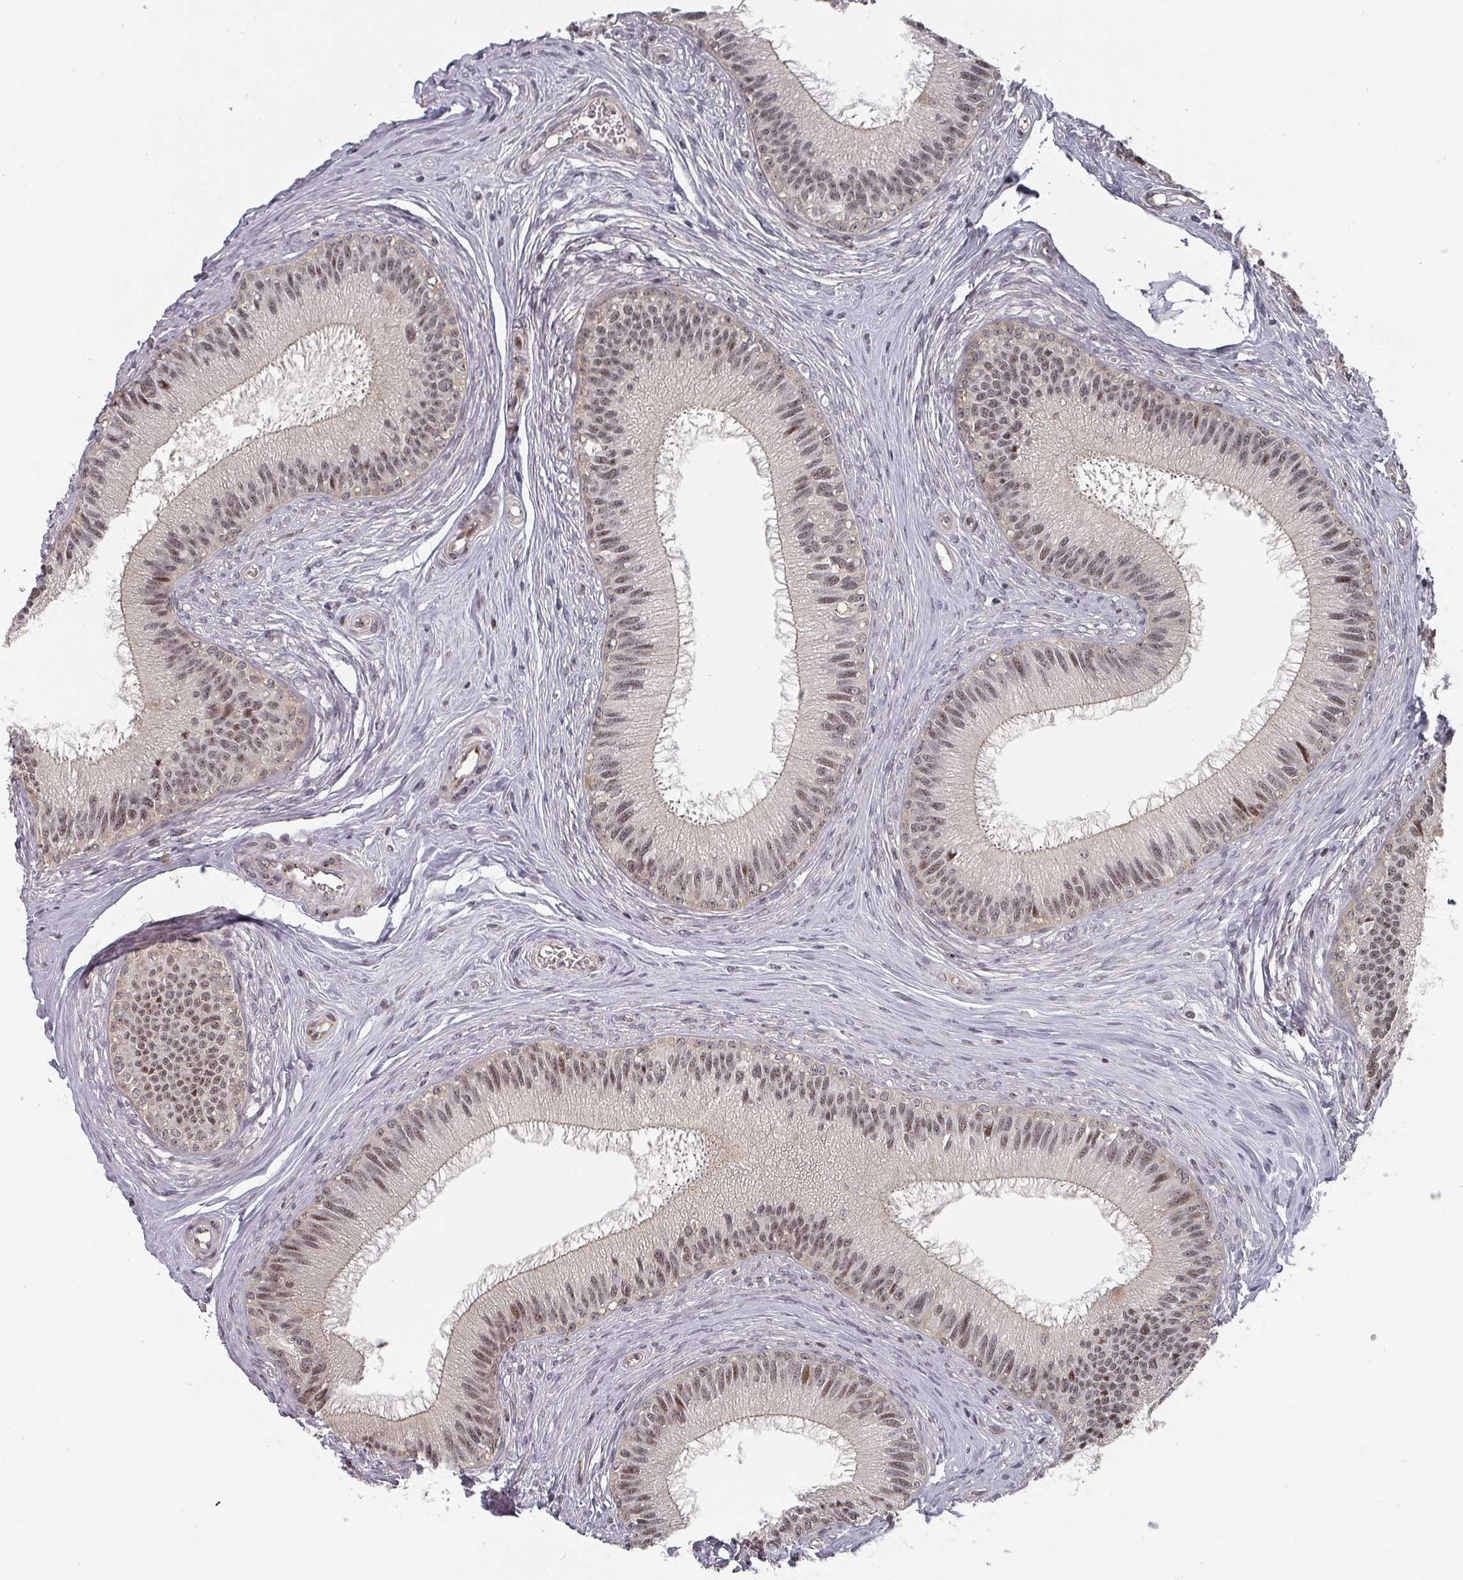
{"staining": {"intensity": "moderate", "quantity": ">75%", "location": "nuclear"}, "tissue": "epididymis", "cell_type": "Glandular cells", "image_type": "normal", "snomed": [{"axis": "morphology", "description": "Normal tissue, NOS"}, {"axis": "topography", "description": "Epididymis"}], "caption": "Benign epididymis shows moderate nuclear staining in about >75% of glandular cells.", "gene": "KIF1C", "patient": {"sex": "male", "age": 27}}